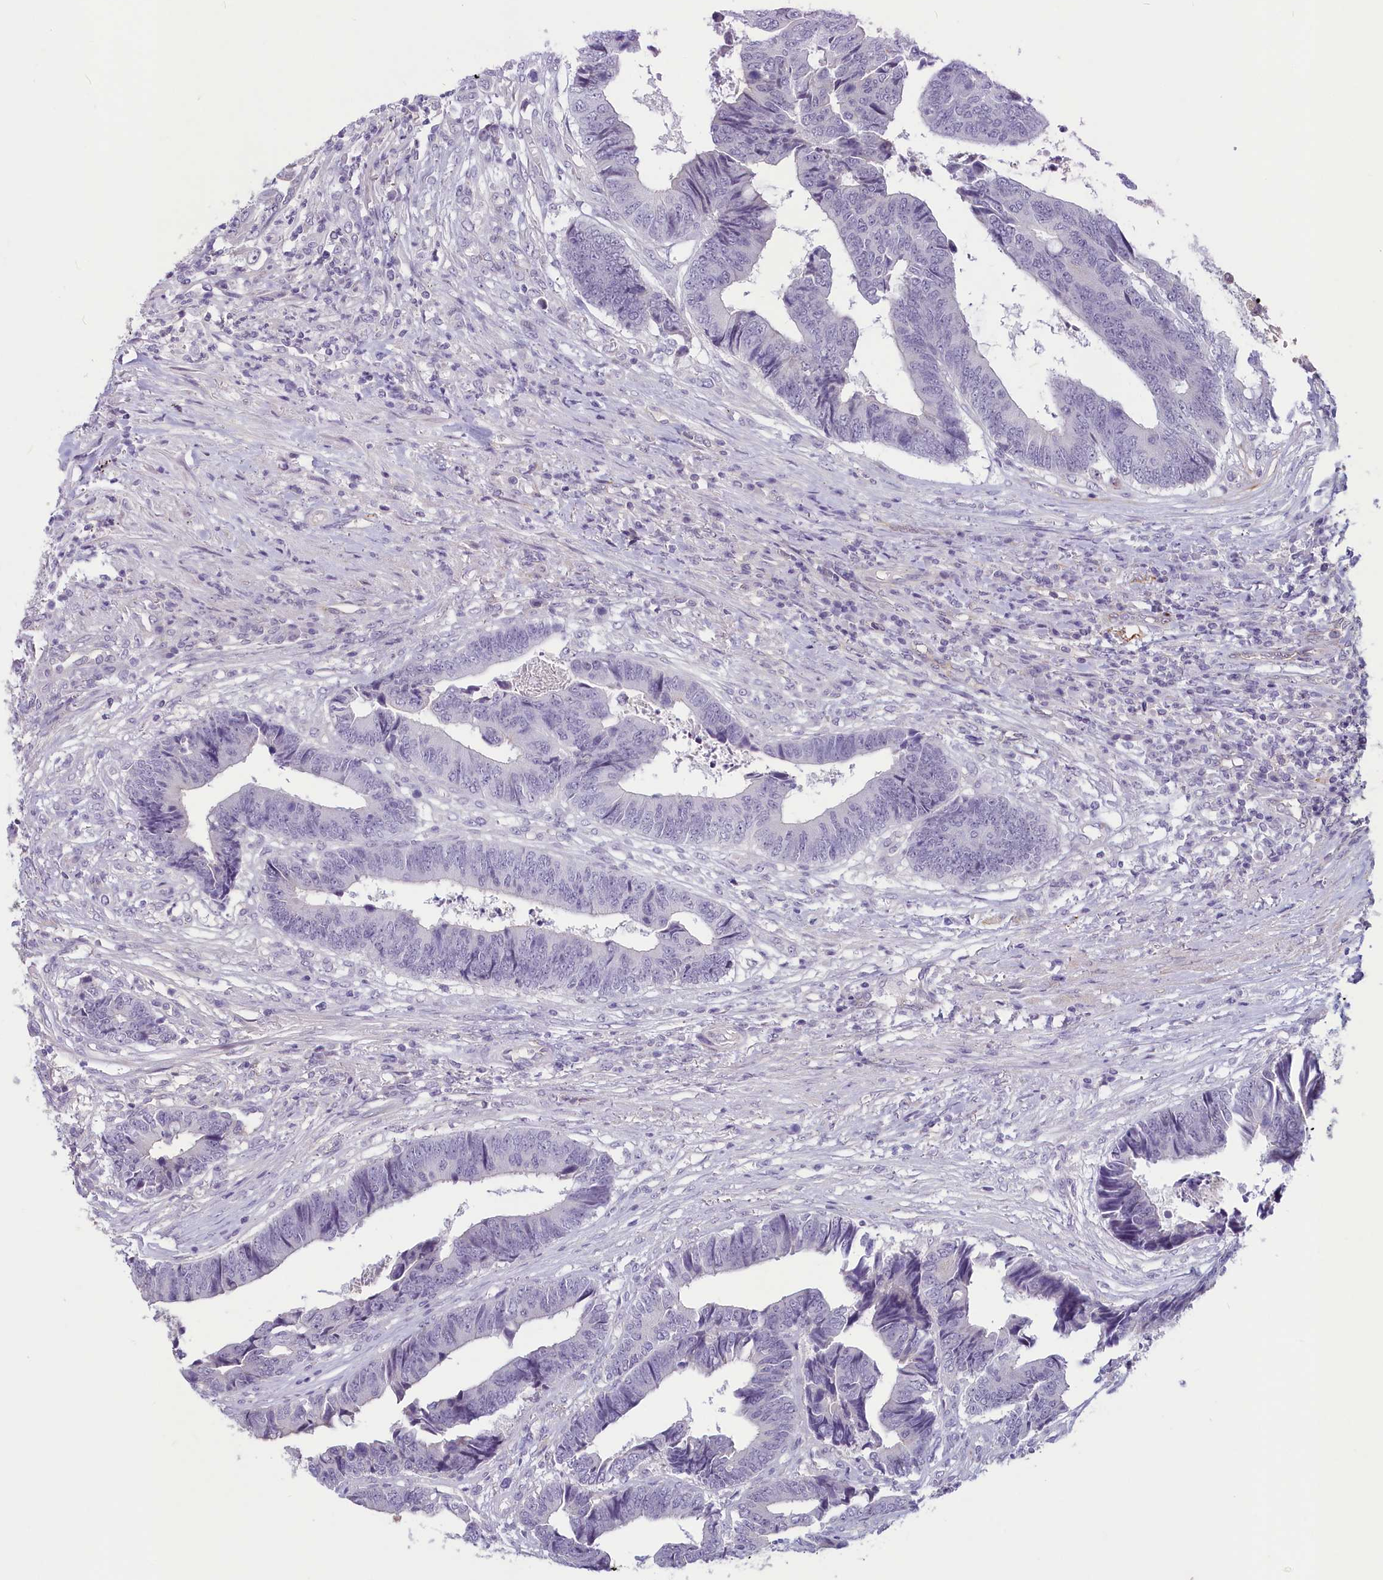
{"staining": {"intensity": "negative", "quantity": "none", "location": "none"}, "tissue": "colorectal cancer", "cell_type": "Tumor cells", "image_type": "cancer", "snomed": [{"axis": "morphology", "description": "Adenocarcinoma, NOS"}, {"axis": "topography", "description": "Rectum"}], "caption": "The immunohistochemistry photomicrograph has no significant positivity in tumor cells of colorectal adenocarcinoma tissue.", "gene": "PROCR", "patient": {"sex": "male", "age": 84}}